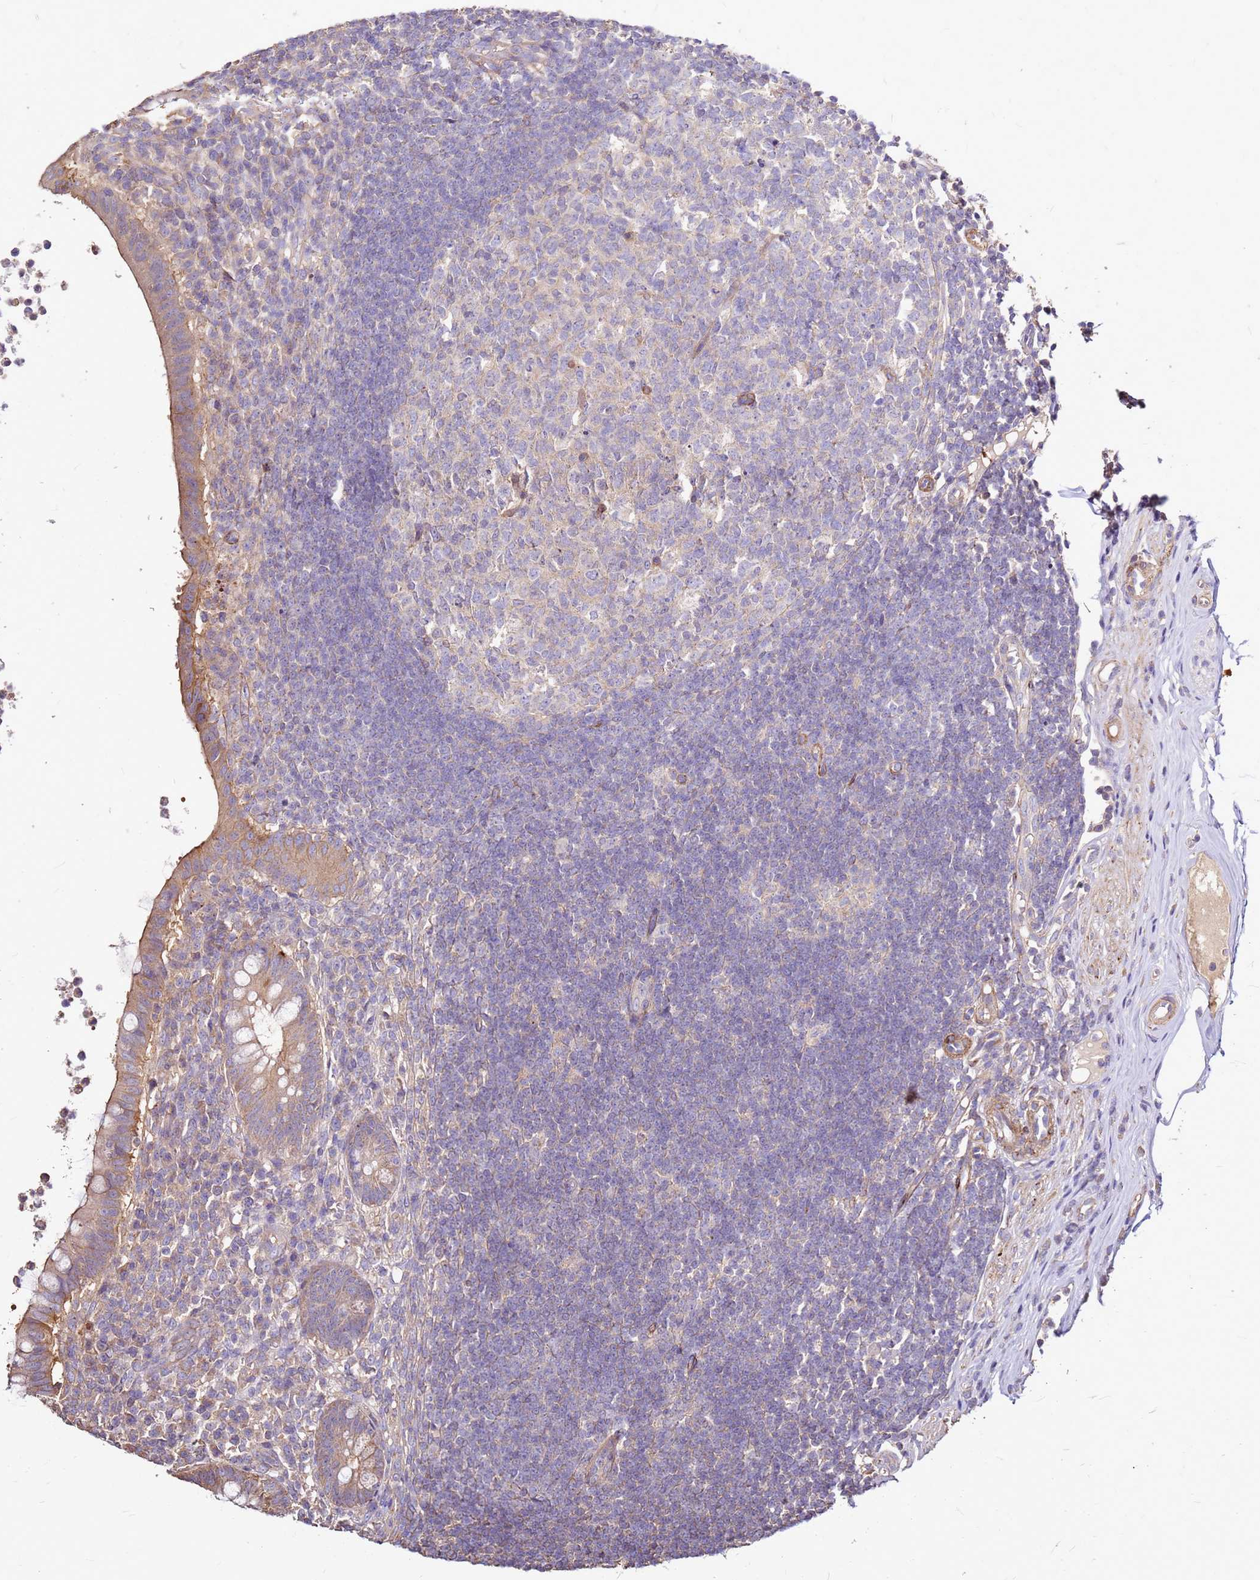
{"staining": {"intensity": "moderate", "quantity": "25%-75%", "location": "cytoplasmic/membranous"}, "tissue": "appendix", "cell_type": "Glandular cells", "image_type": "normal", "snomed": [{"axis": "morphology", "description": "Normal tissue, NOS"}, {"axis": "topography", "description": "Appendix"}], "caption": "Immunohistochemistry staining of unremarkable appendix, which reveals medium levels of moderate cytoplasmic/membranous positivity in approximately 25%-75% of glandular cells indicating moderate cytoplasmic/membranous protein expression. The staining was performed using DAB (3,3'-diaminobenzidine) (brown) for protein detection and nuclei were counterstained in hematoxylin (blue).", "gene": "EXD3", "patient": {"sex": "female", "age": 56}}